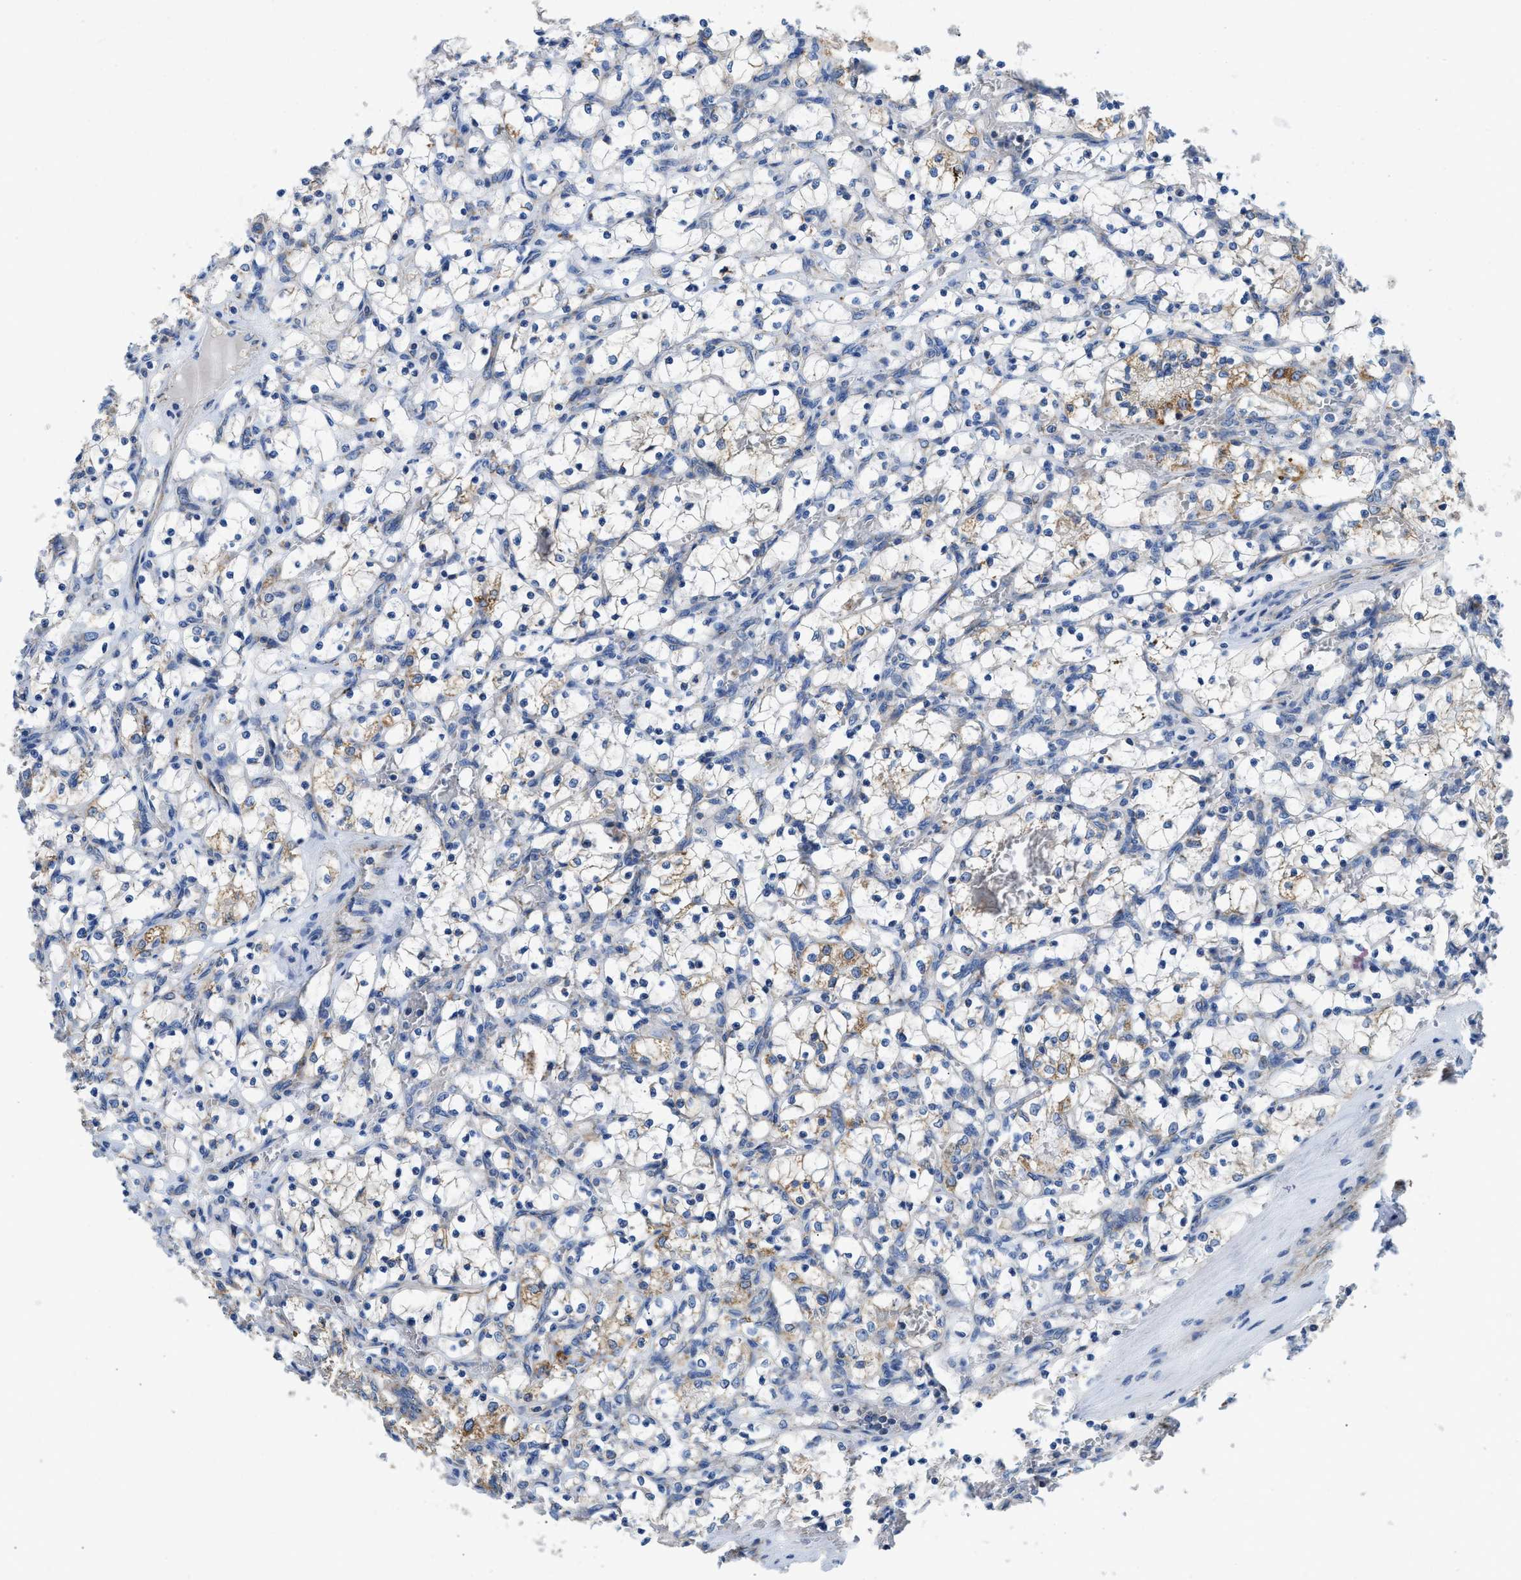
{"staining": {"intensity": "weak", "quantity": "<25%", "location": "cytoplasmic/membranous"}, "tissue": "renal cancer", "cell_type": "Tumor cells", "image_type": "cancer", "snomed": [{"axis": "morphology", "description": "Adenocarcinoma, NOS"}, {"axis": "topography", "description": "Kidney"}], "caption": "IHC histopathology image of human renal cancer stained for a protein (brown), which displays no staining in tumor cells.", "gene": "SLC25A13", "patient": {"sex": "female", "age": 69}}